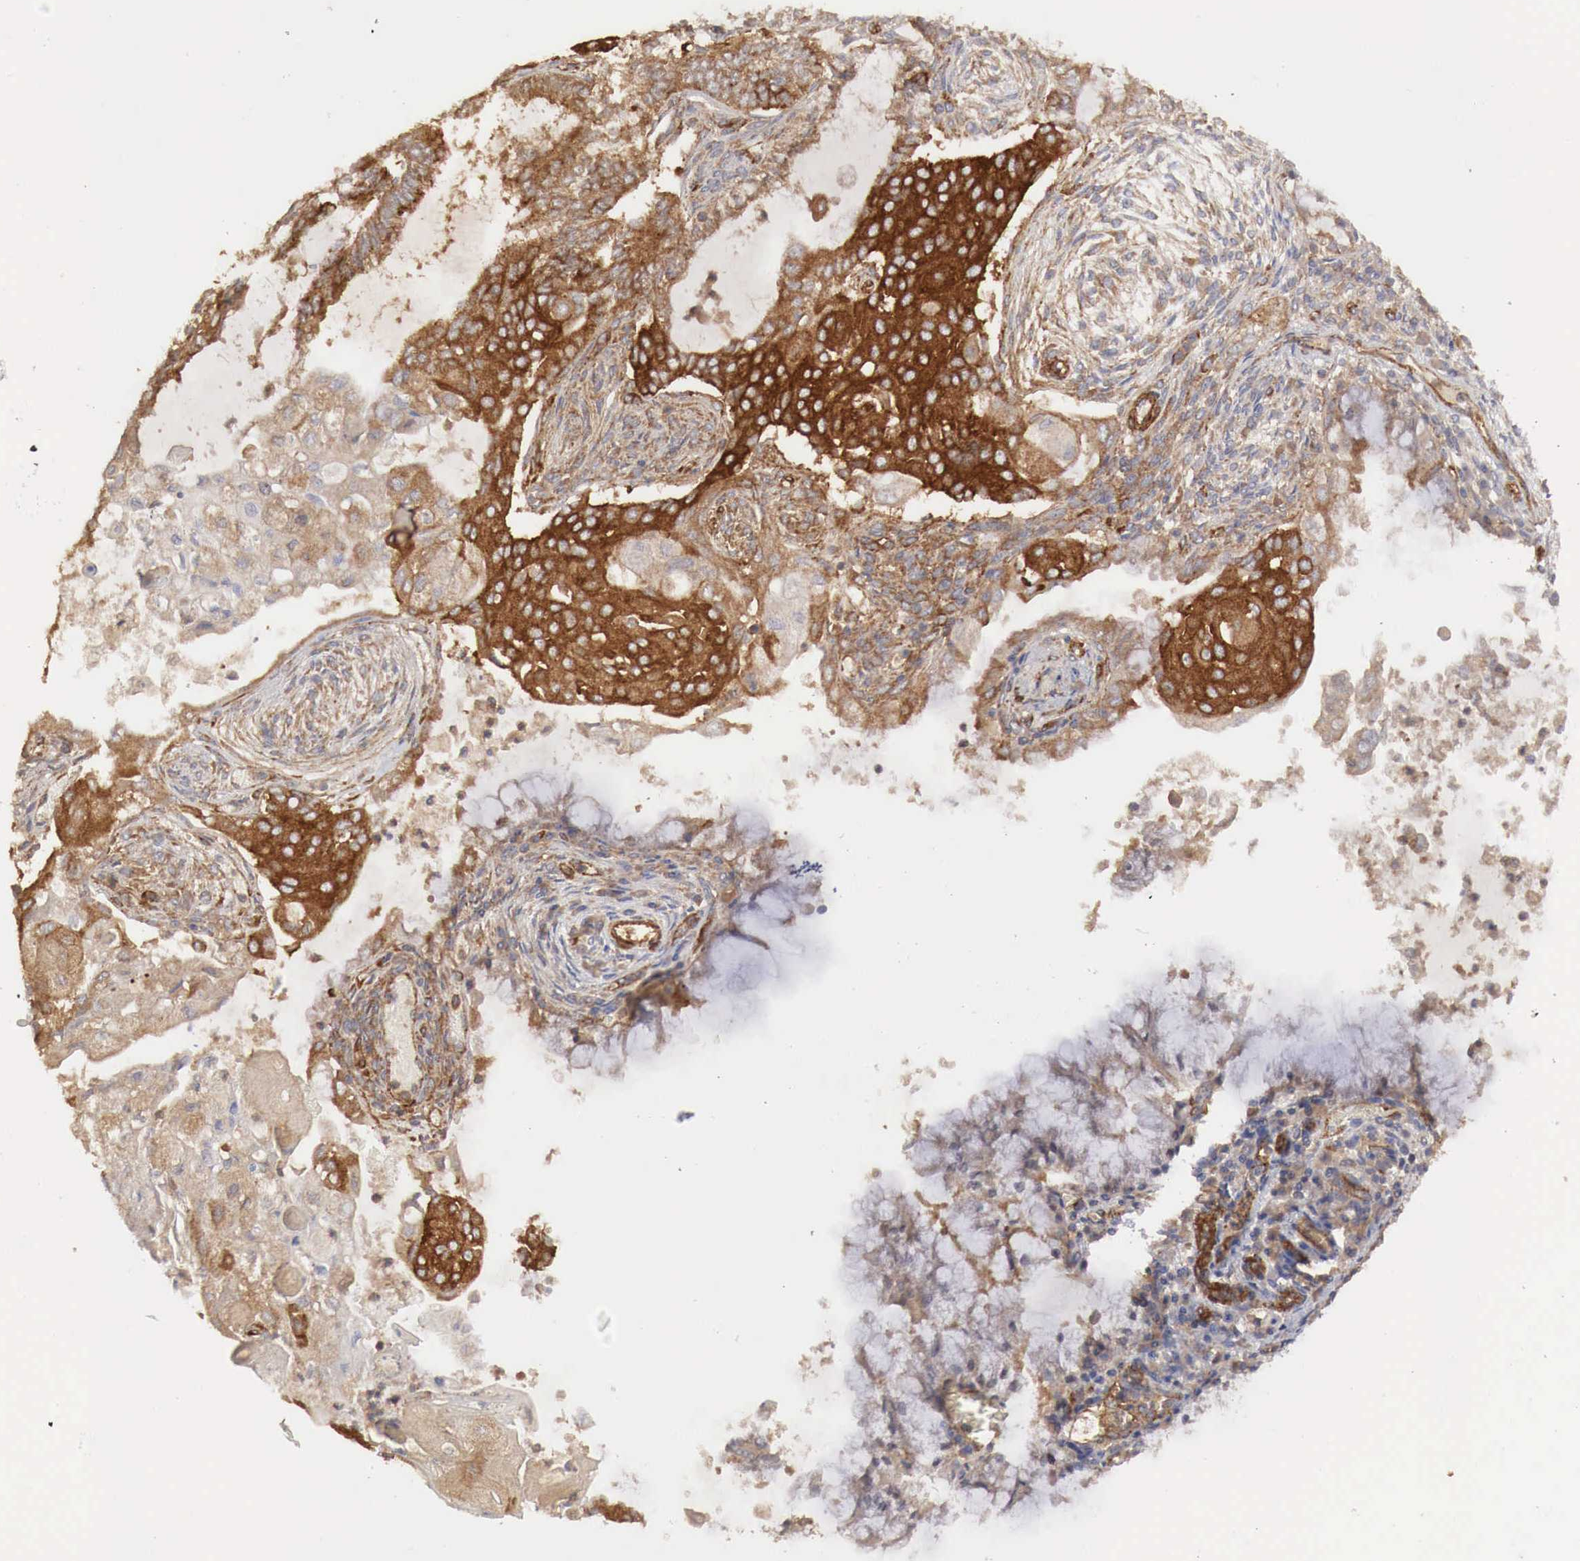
{"staining": {"intensity": "weak", "quantity": ">75%", "location": "cytoplasmic/membranous"}, "tissue": "endometrial cancer", "cell_type": "Tumor cells", "image_type": "cancer", "snomed": [{"axis": "morphology", "description": "Adenocarcinoma, NOS"}, {"axis": "topography", "description": "Endometrium"}], "caption": "Immunohistochemical staining of adenocarcinoma (endometrial) displays weak cytoplasmic/membranous protein staining in about >75% of tumor cells. Using DAB (brown) and hematoxylin (blue) stains, captured at high magnification using brightfield microscopy.", "gene": "ARMCX4", "patient": {"sex": "female", "age": 79}}